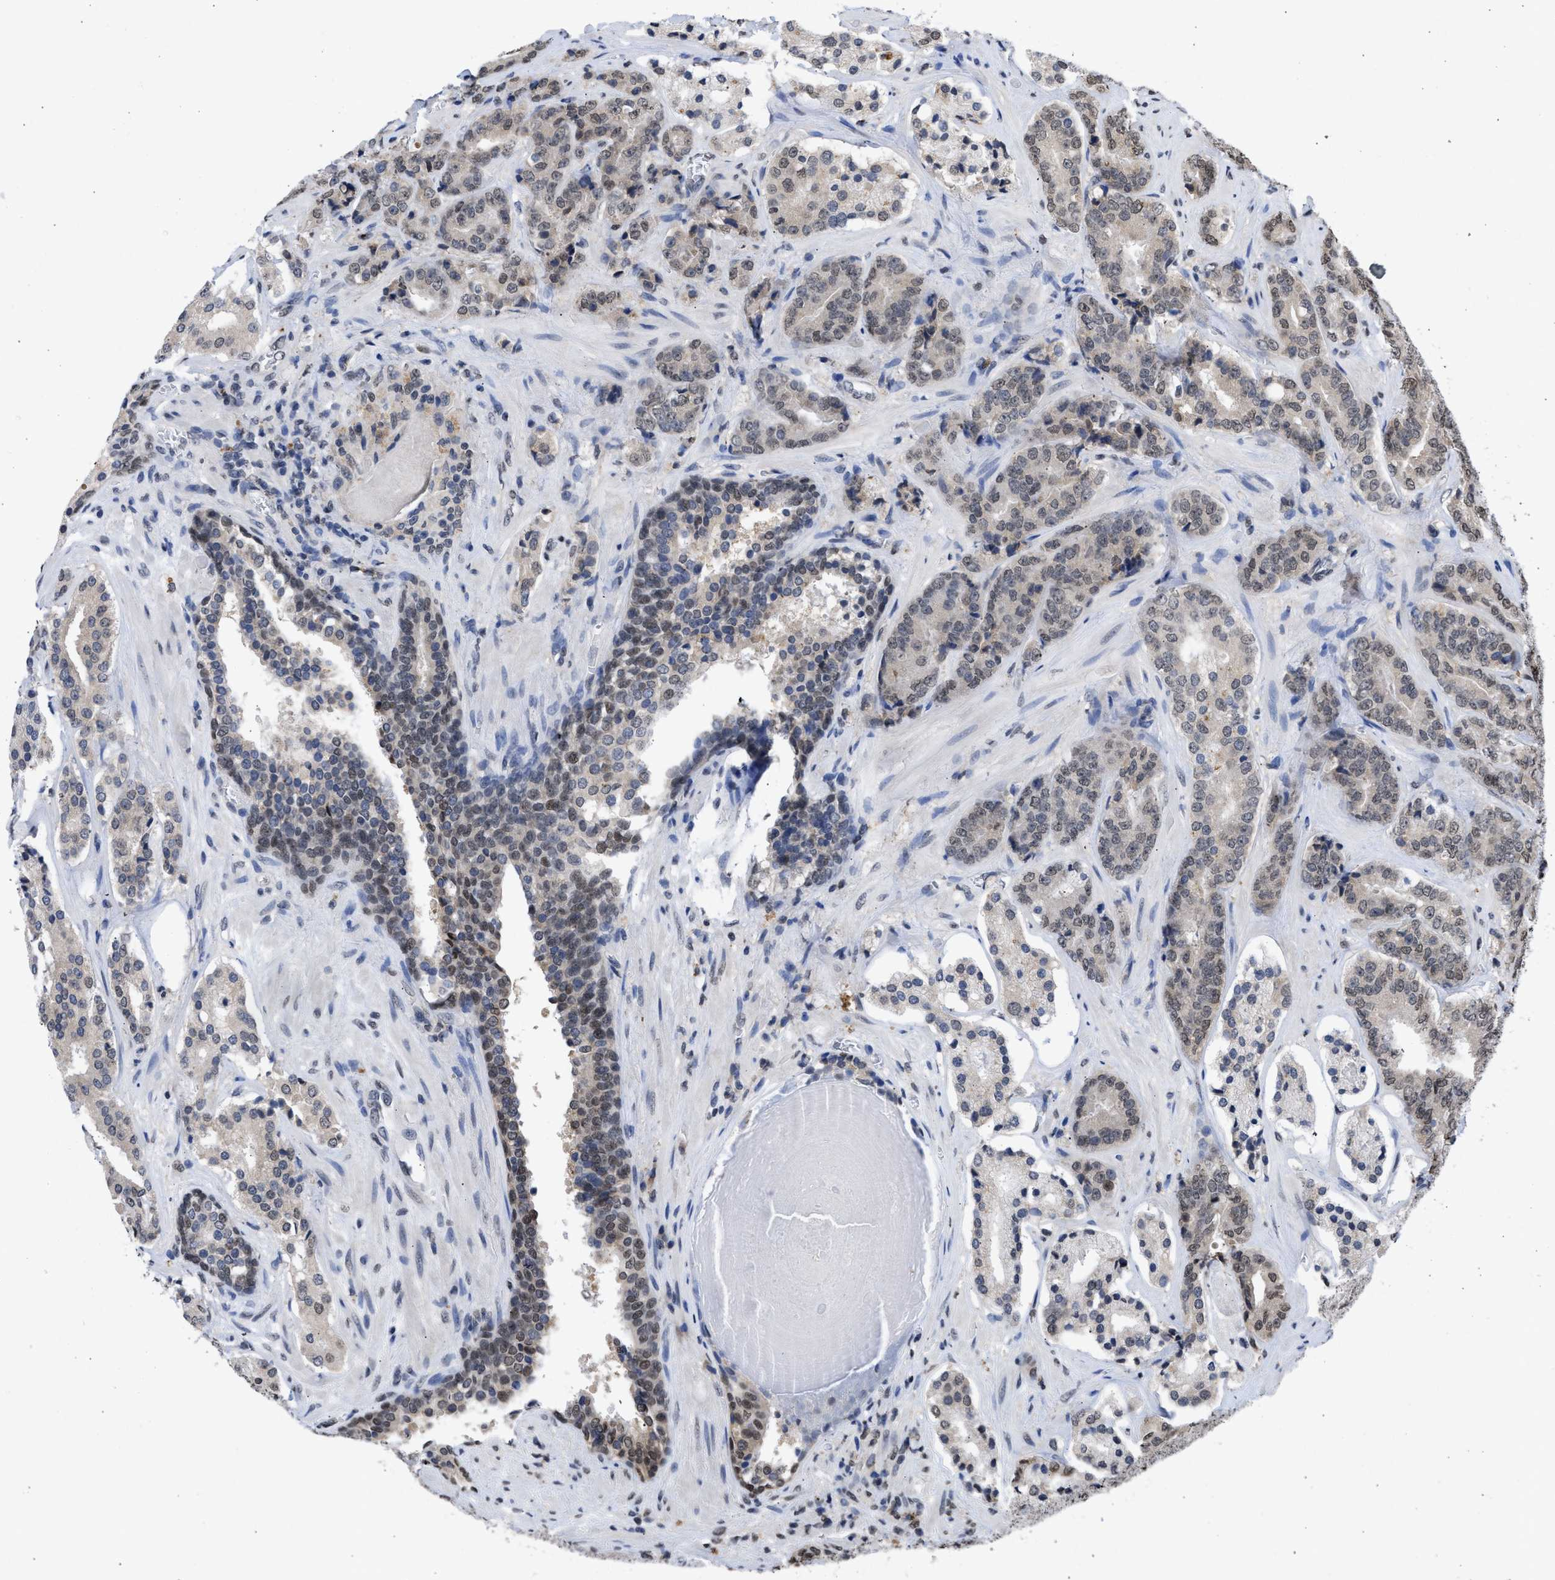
{"staining": {"intensity": "weak", "quantity": "25%-75%", "location": "nuclear"}, "tissue": "prostate cancer", "cell_type": "Tumor cells", "image_type": "cancer", "snomed": [{"axis": "morphology", "description": "Adenocarcinoma, High grade"}, {"axis": "topography", "description": "Prostate"}], "caption": "Weak nuclear staining is identified in approximately 25%-75% of tumor cells in high-grade adenocarcinoma (prostate). Using DAB (brown) and hematoxylin (blue) stains, captured at high magnification using brightfield microscopy.", "gene": "NUP35", "patient": {"sex": "male", "age": 60}}